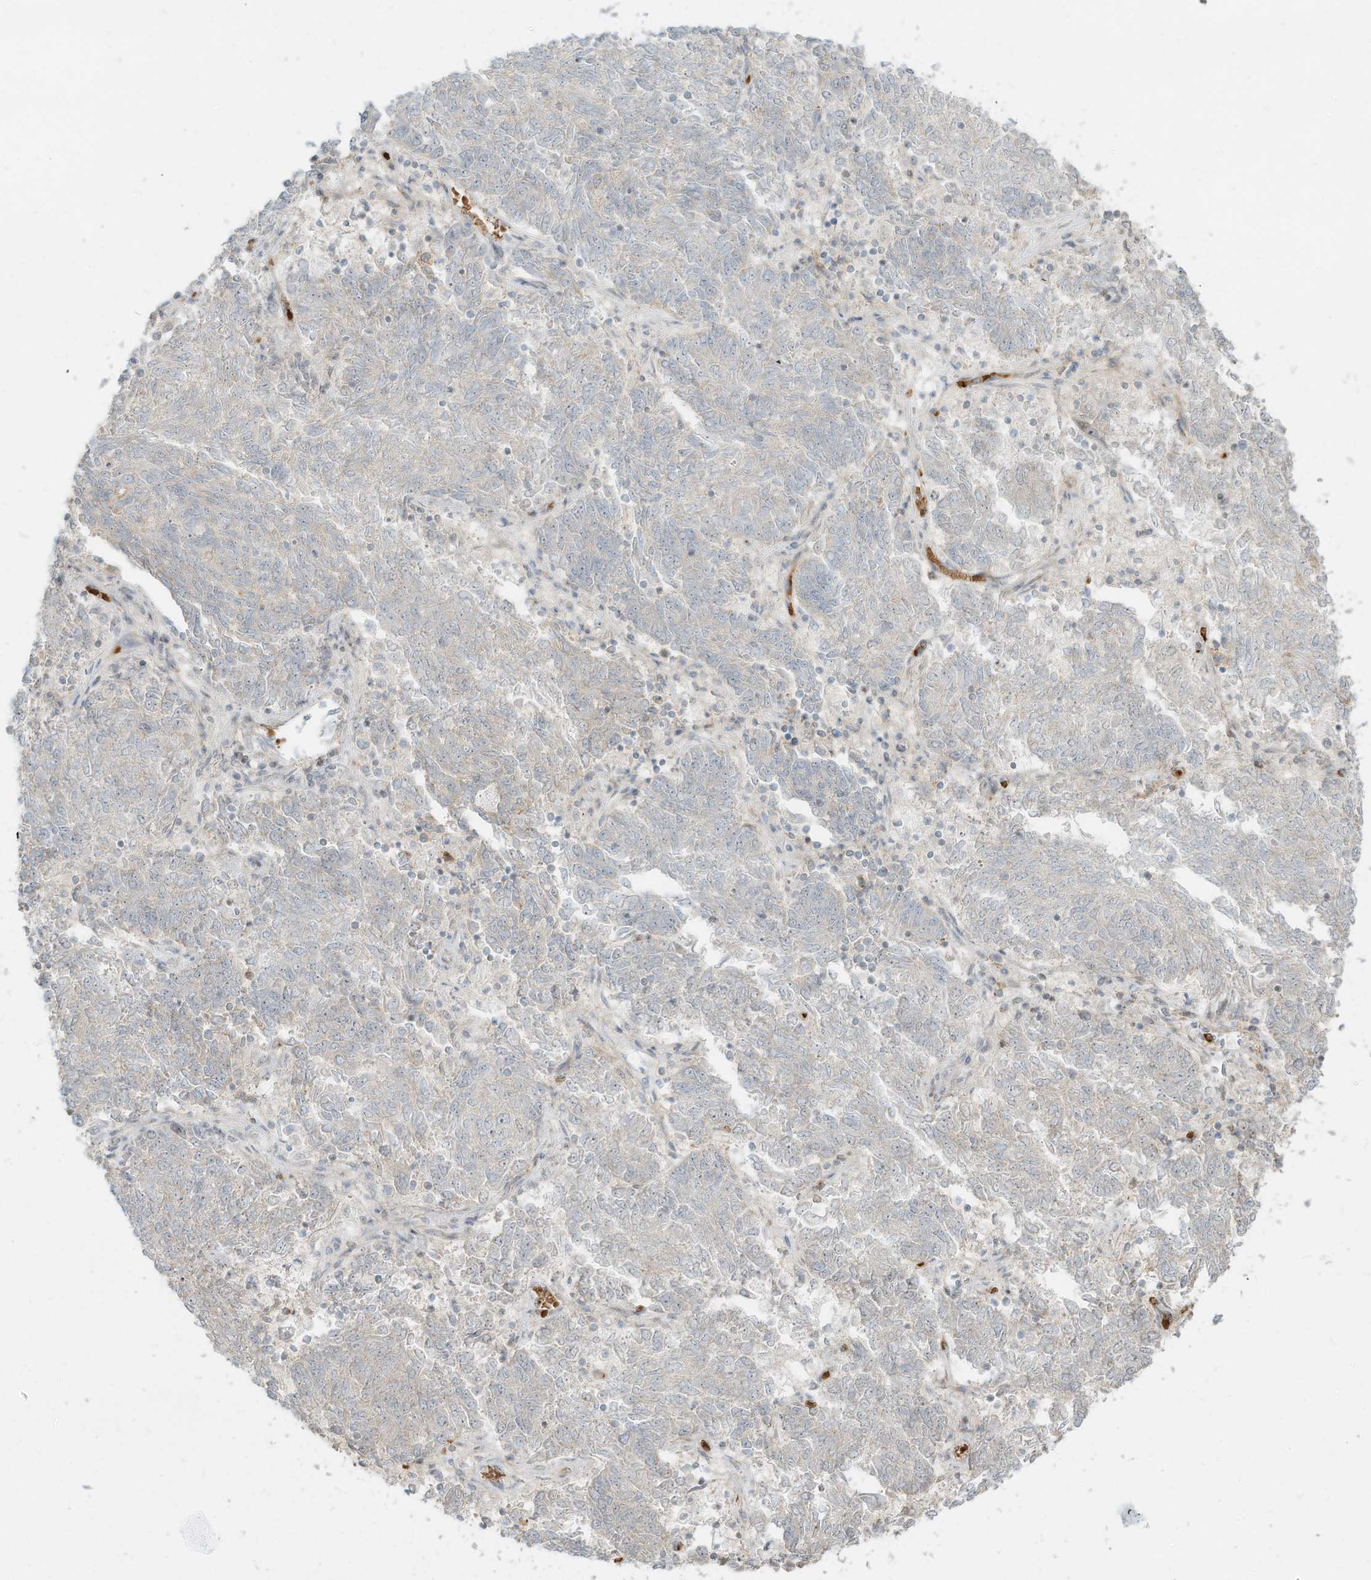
{"staining": {"intensity": "negative", "quantity": "none", "location": "none"}, "tissue": "endometrial cancer", "cell_type": "Tumor cells", "image_type": "cancer", "snomed": [{"axis": "morphology", "description": "Adenocarcinoma, NOS"}, {"axis": "topography", "description": "Endometrium"}], "caption": "Immunohistochemistry histopathology image of endometrial cancer stained for a protein (brown), which exhibits no positivity in tumor cells.", "gene": "OFD1", "patient": {"sex": "female", "age": 80}}